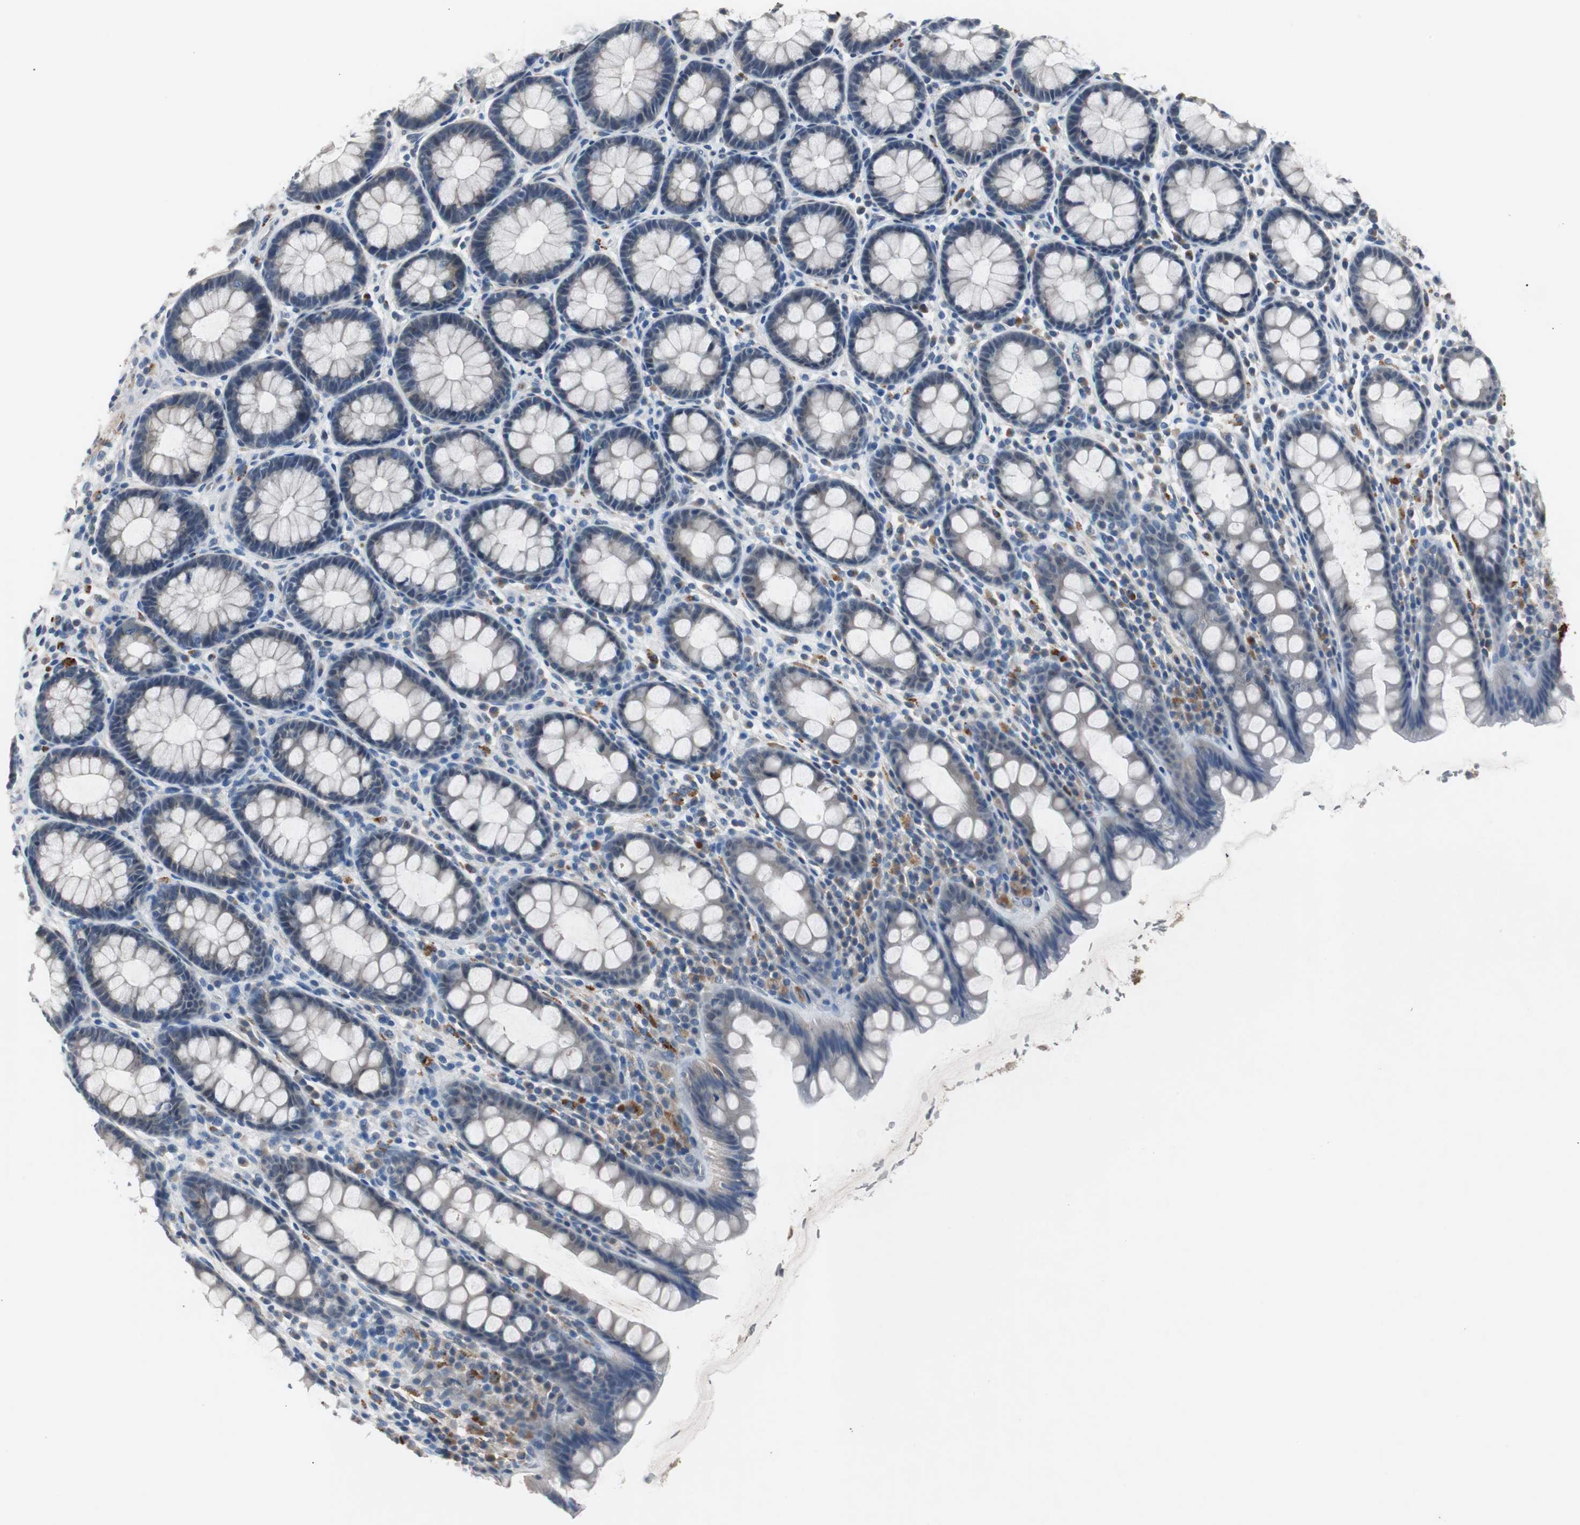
{"staining": {"intensity": "negative", "quantity": "none", "location": "none"}, "tissue": "rectum", "cell_type": "Glandular cells", "image_type": "normal", "snomed": [{"axis": "morphology", "description": "Normal tissue, NOS"}, {"axis": "topography", "description": "Rectum"}], "caption": "High magnification brightfield microscopy of benign rectum stained with DAB (3,3'-diaminobenzidine) (brown) and counterstained with hematoxylin (blue): glandular cells show no significant staining.", "gene": "PCYT1B", "patient": {"sex": "male", "age": 92}}